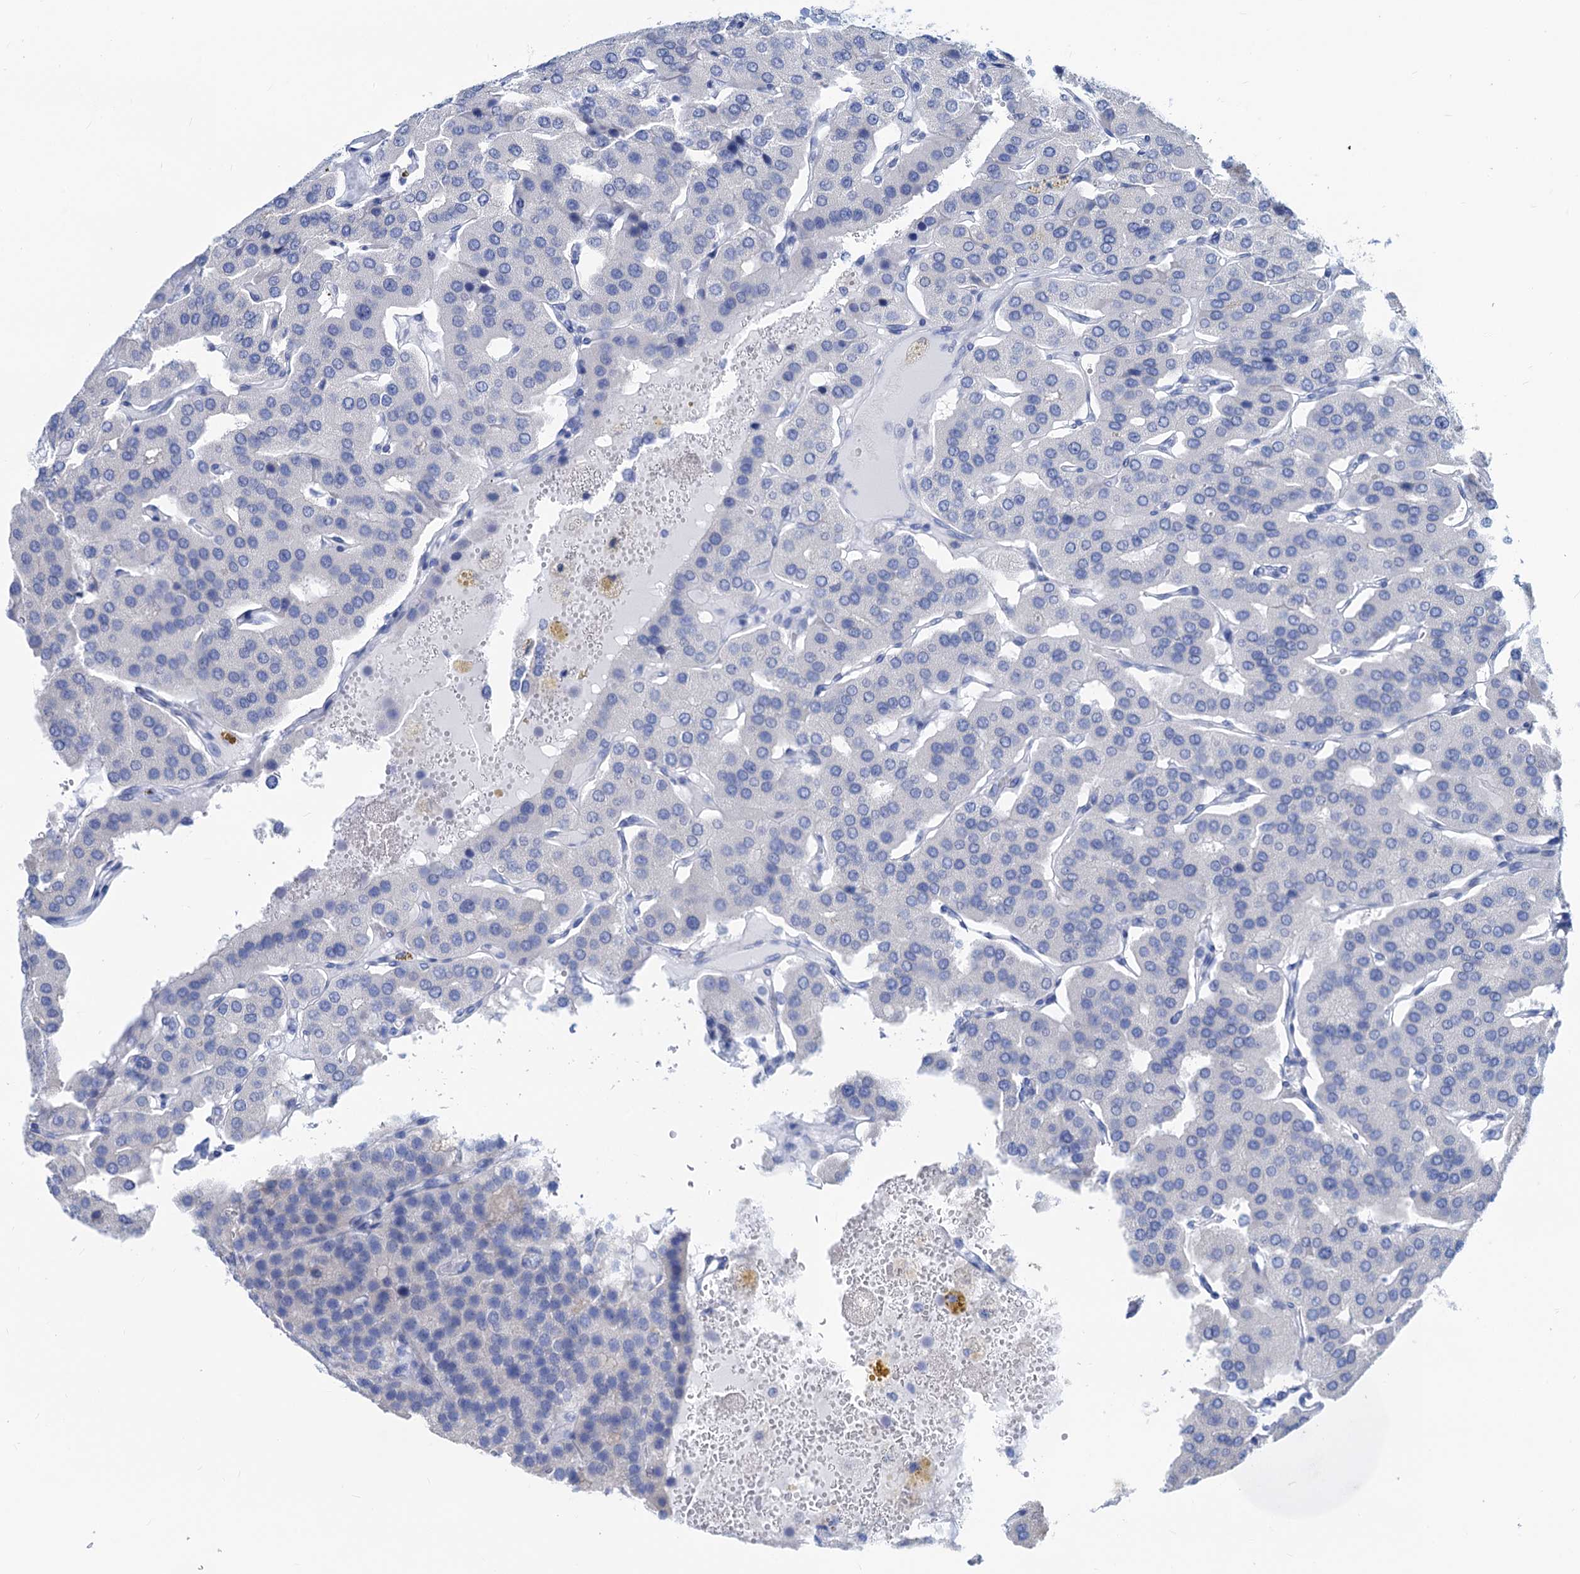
{"staining": {"intensity": "negative", "quantity": "none", "location": "none"}, "tissue": "parathyroid gland", "cell_type": "Glandular cells", "image_type": "normal", "snomed": [{"axis": "morphology", "description": "Normal tissue, NOS"}, {"axis": "morphology", "description": "Adenoma, NOS"}, {"axis": "topography", "description": "Parathyroid gland"}], "caption": "Immunohistochemical staining of unremarkable human parathyroid gland demonstrates no significant staining in glandular cells.", "gene": "CABYR", "patient": {"sex": "female", "age": 86}}